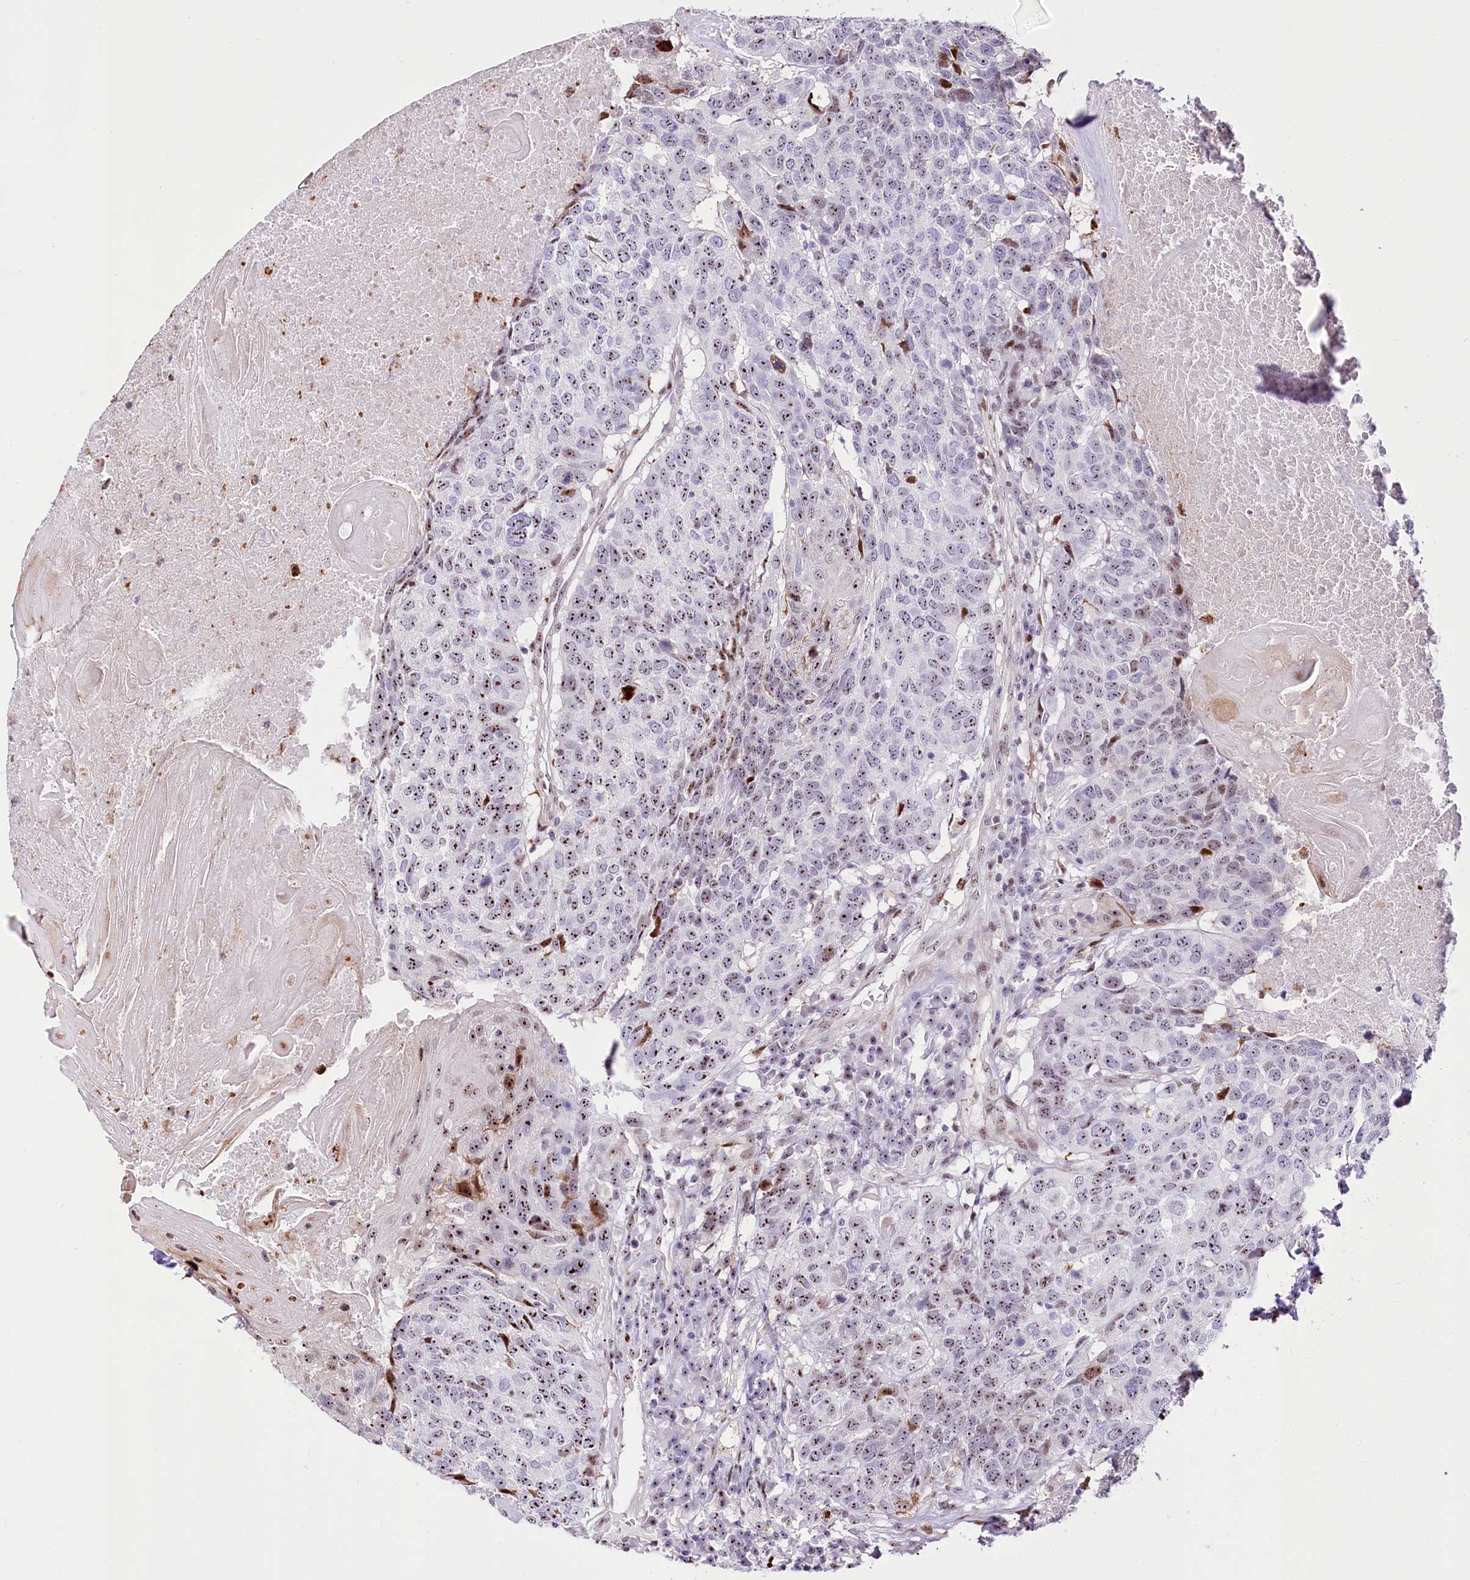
{"staining": {"intensity": "moderate", "quantity": ">75%", "location": "nuclear"}, "tissue": "head and neck cancer", "cell_type": "Tumor cells", "image_type": "cancer", "snomed": [{"axis": "morphology", "description": "Squamous cell carcinoma, NOS"}, {"axis": "topography", "description": "Head-Neck"}], "caption": "Immunohistochemistry (IHC) (DAB (3,3'-diaminobenzidine)) staining of head and neck cancer (squamous cell carcinoma) exhibits moderate nuclear protein staining in about >75% of tumor cells.", "gene": "PTMS", "patient": {"sex": "male", "age": 66}}